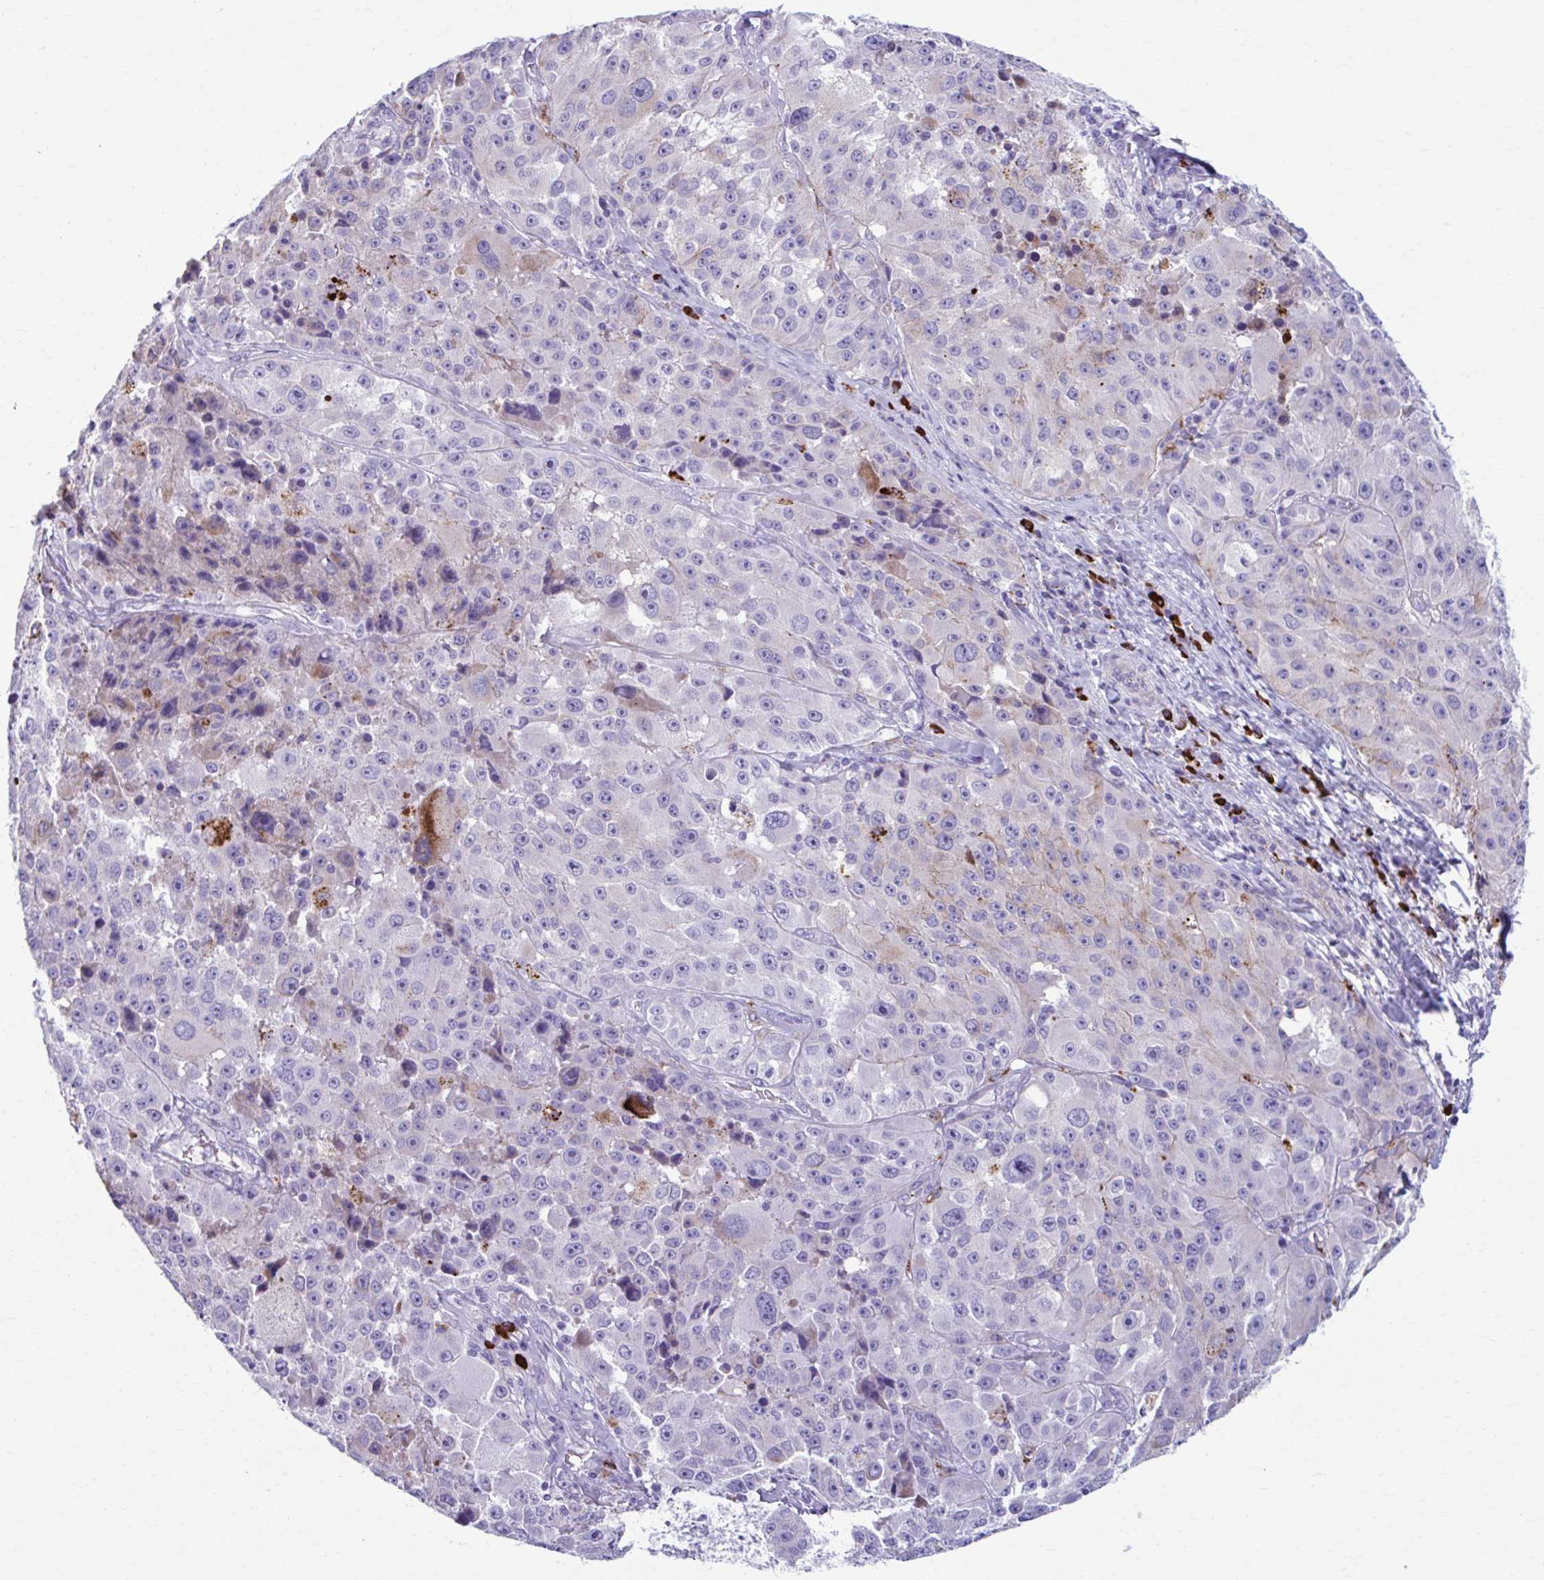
{"staining": {"intensity": "moderate", "quantity": "<25%", "location": "cytoplasmic/membranous"}, "tissue": "melanoma", "cell_type": "Tumor cells", "image_type": "cancer", "snomed": [{"axis": "morphology", "description": "Malignant melanoma, Metastatic site"}, {"axis": "topography", "description": "Lymph node"}], "caption": "Immunohistochemistry (IHC) staining of melanoma, which shows low levels of moderate cytoplasmic/membranous positivity in about <25% of tumor cells indicating moderate cytoplasmic/membranous protein positivity. The staining was performed using DAB (brown) for protein detection and nuclei were counterstained in hematoxylin (blue).", "gene": "C12orf71", "patient": {"sex": "male", "age": 62}}